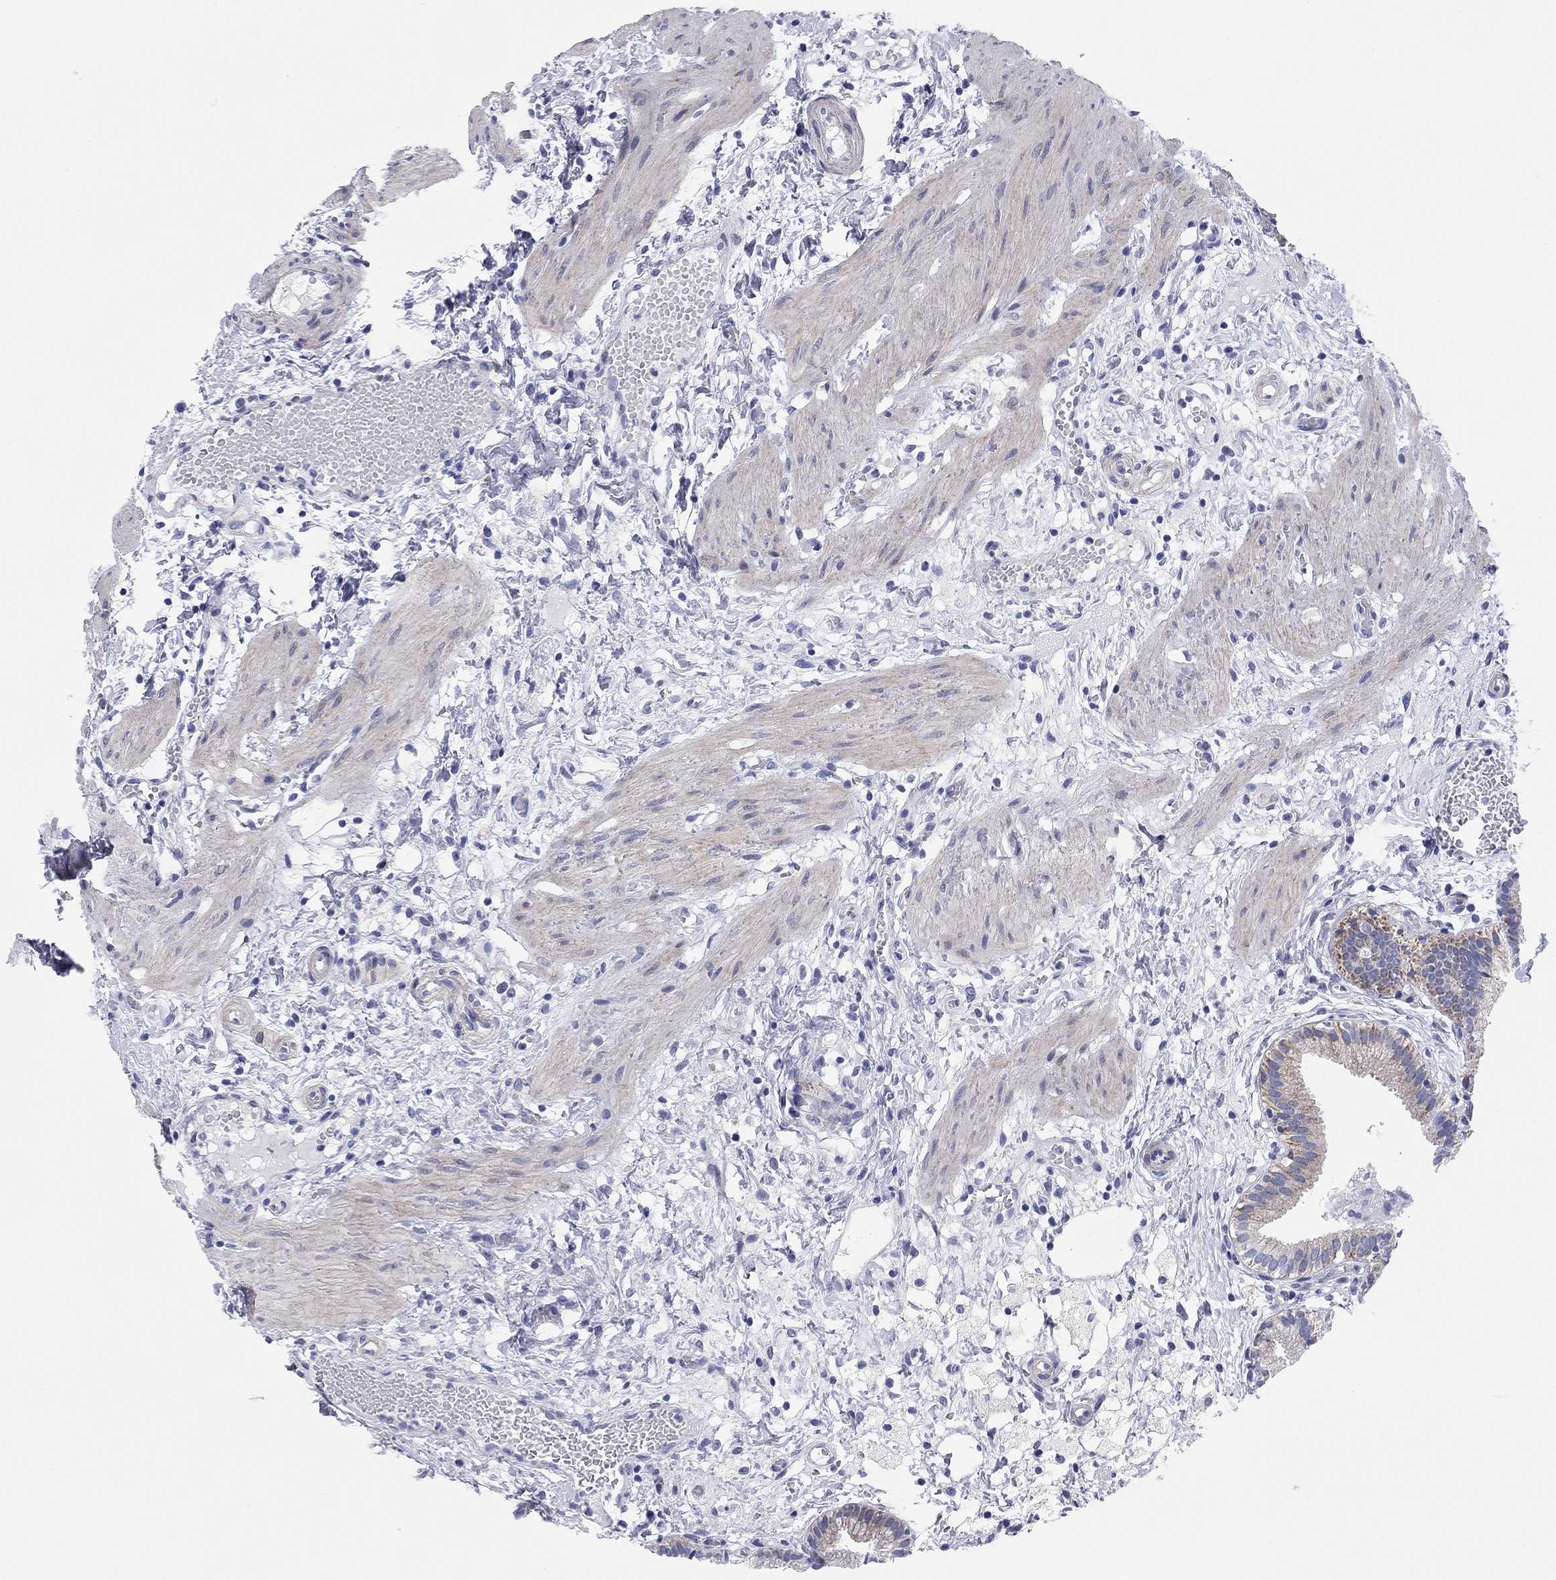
{"staining": {"intensity": "negative", "quantity": "none", "location": "none"}, "tissue": "gallbladder", "cell_type": "Glandular cells", "image_type": "normal", "snomed": [{"axis": "morphology", "description": "Normal tissue, NOS"}, {"axis": "topography", "description": "Gallbladder"}], "caption": "This is an IHC histopathology image of normal human gallbladder. There is no staining in glandular cells.", "gene": "CHI3L2", "patient": {"sex": "female", "age": 24}}